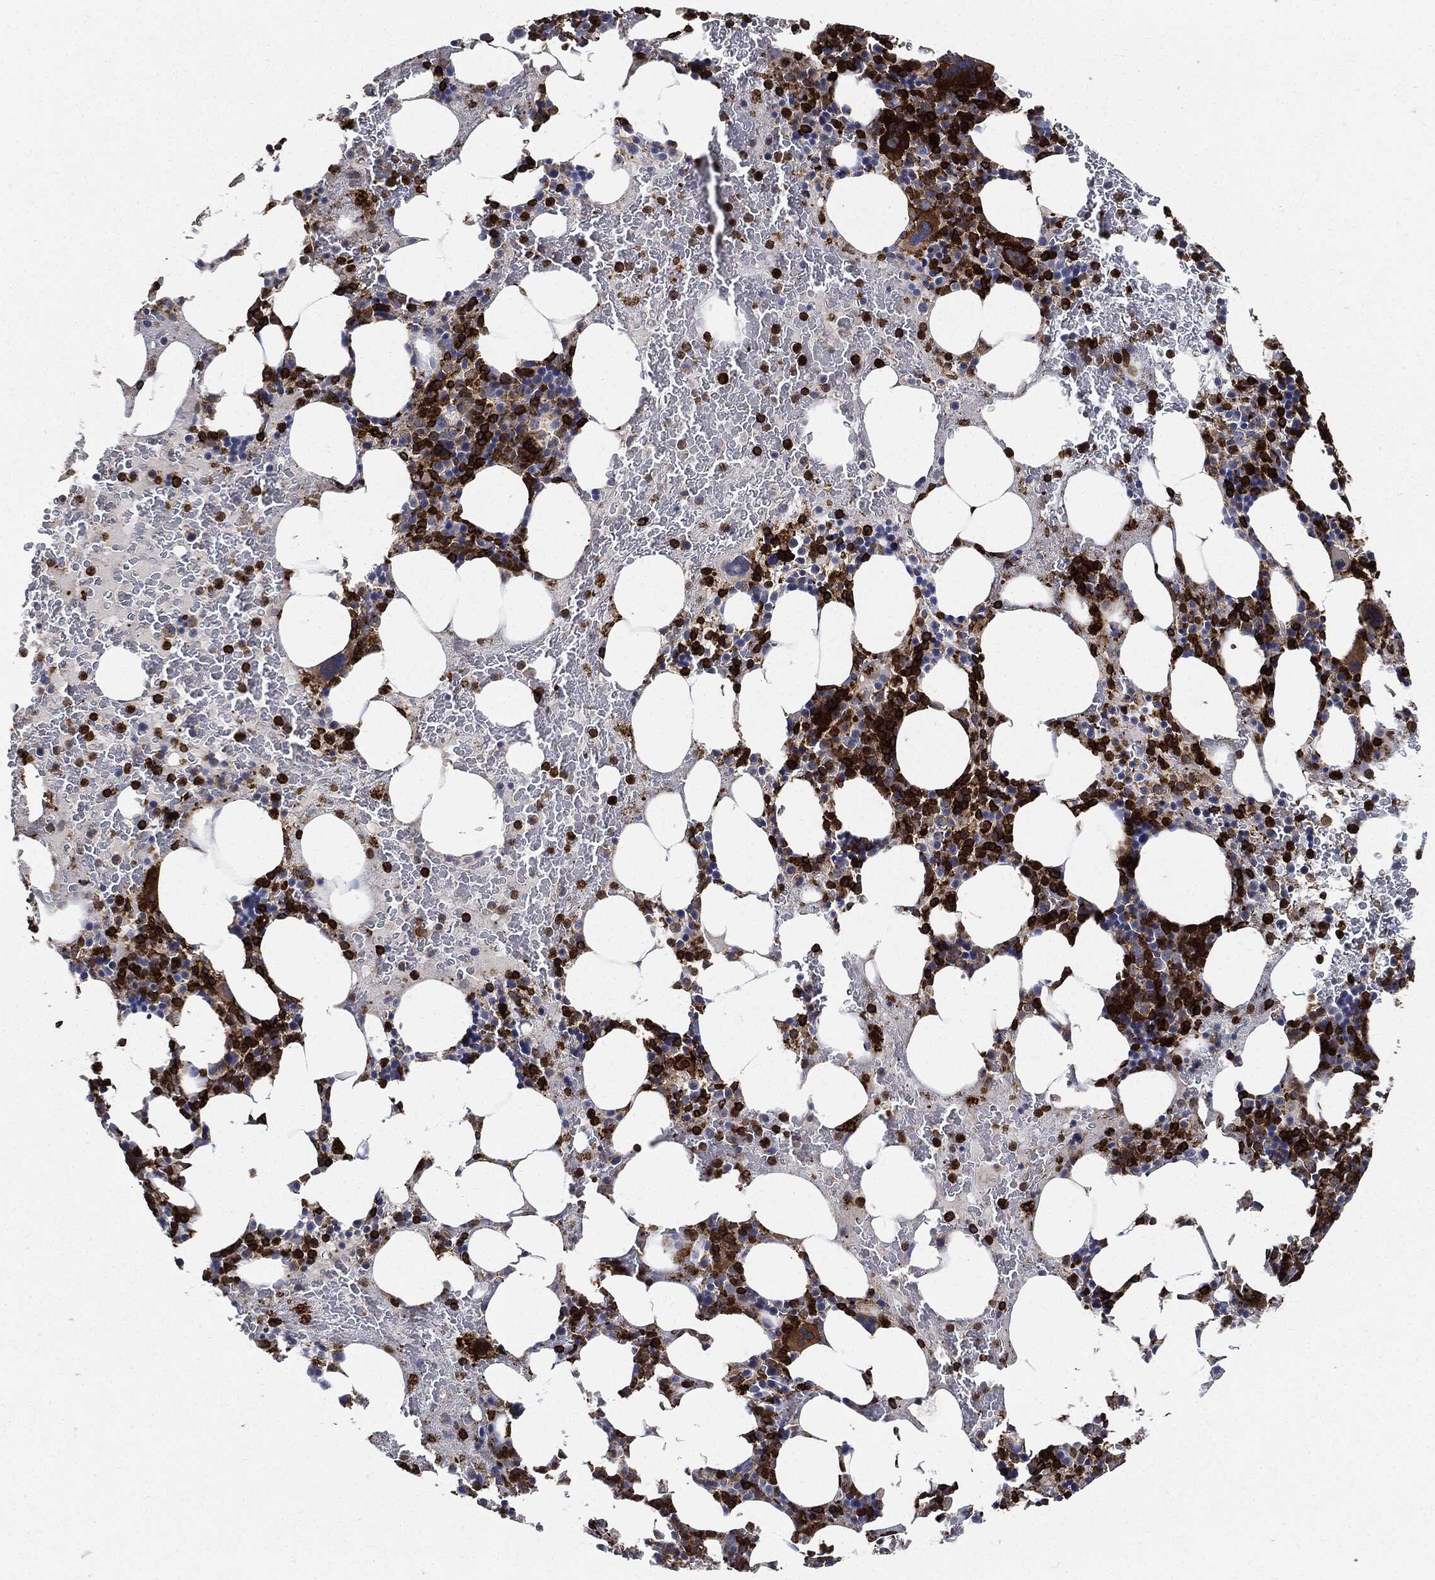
{"staining": {"intensity": "strong", "quantity": "25%-75%", "location": "cytoplasmic/membranous"}, "tissue": "bone marrow", "cell_type": "Hematopoietic cells", "image_type": "normal", "snomed": [{"axis": "morphology", "description": "Normal tissue, NOS"}, {"axis": "topography", "description": "Bone marrow"}], "caption": "IHC histopathology image of unremarkable bone marrow stained for a protein (brown), which exhibits high levels of strong cytoplasmic/membranous expression in about 25%-75% of hematopoietic cells.", "gene": "PTPRC", "patient": {"sex": "male", "age": 83}}